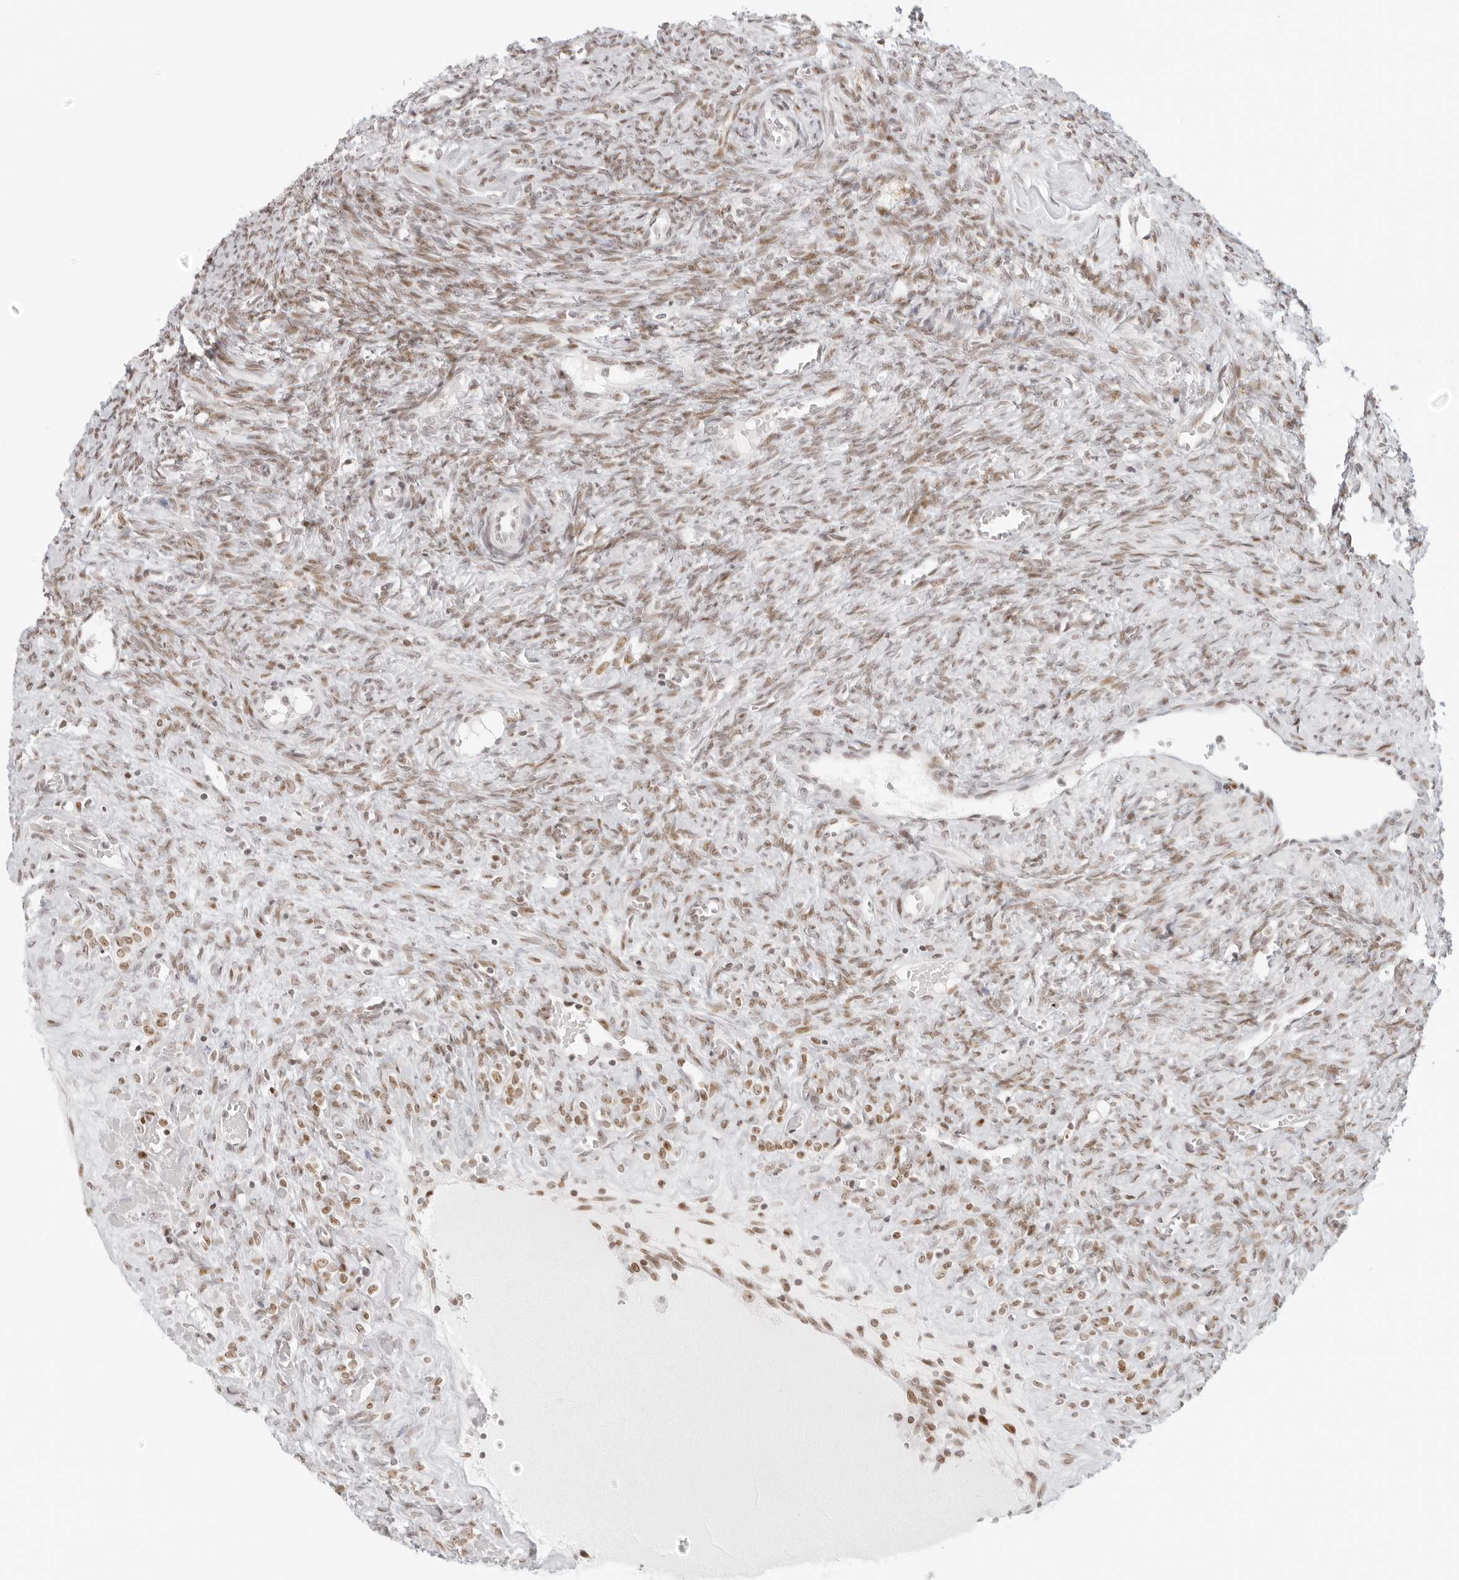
{"staining": {"intensity": "moderate", "quantity": ">75%", "location": "nuclear"}, "tissue": "ovary", "cell_type": "Follicle cells", "image_type": "normal", "snomed": [{"axis": "morphology", "description": "Normal tissue, NOS"}, {"axis": "topography", "description": "Ovary"}], "caption": "This is an image of IHC staining of benign ovary, which shows moderate positivity in the nuclear of follicle cells.", "gene": "RCC1", "patient": {"sex": "female", "age": 41}}